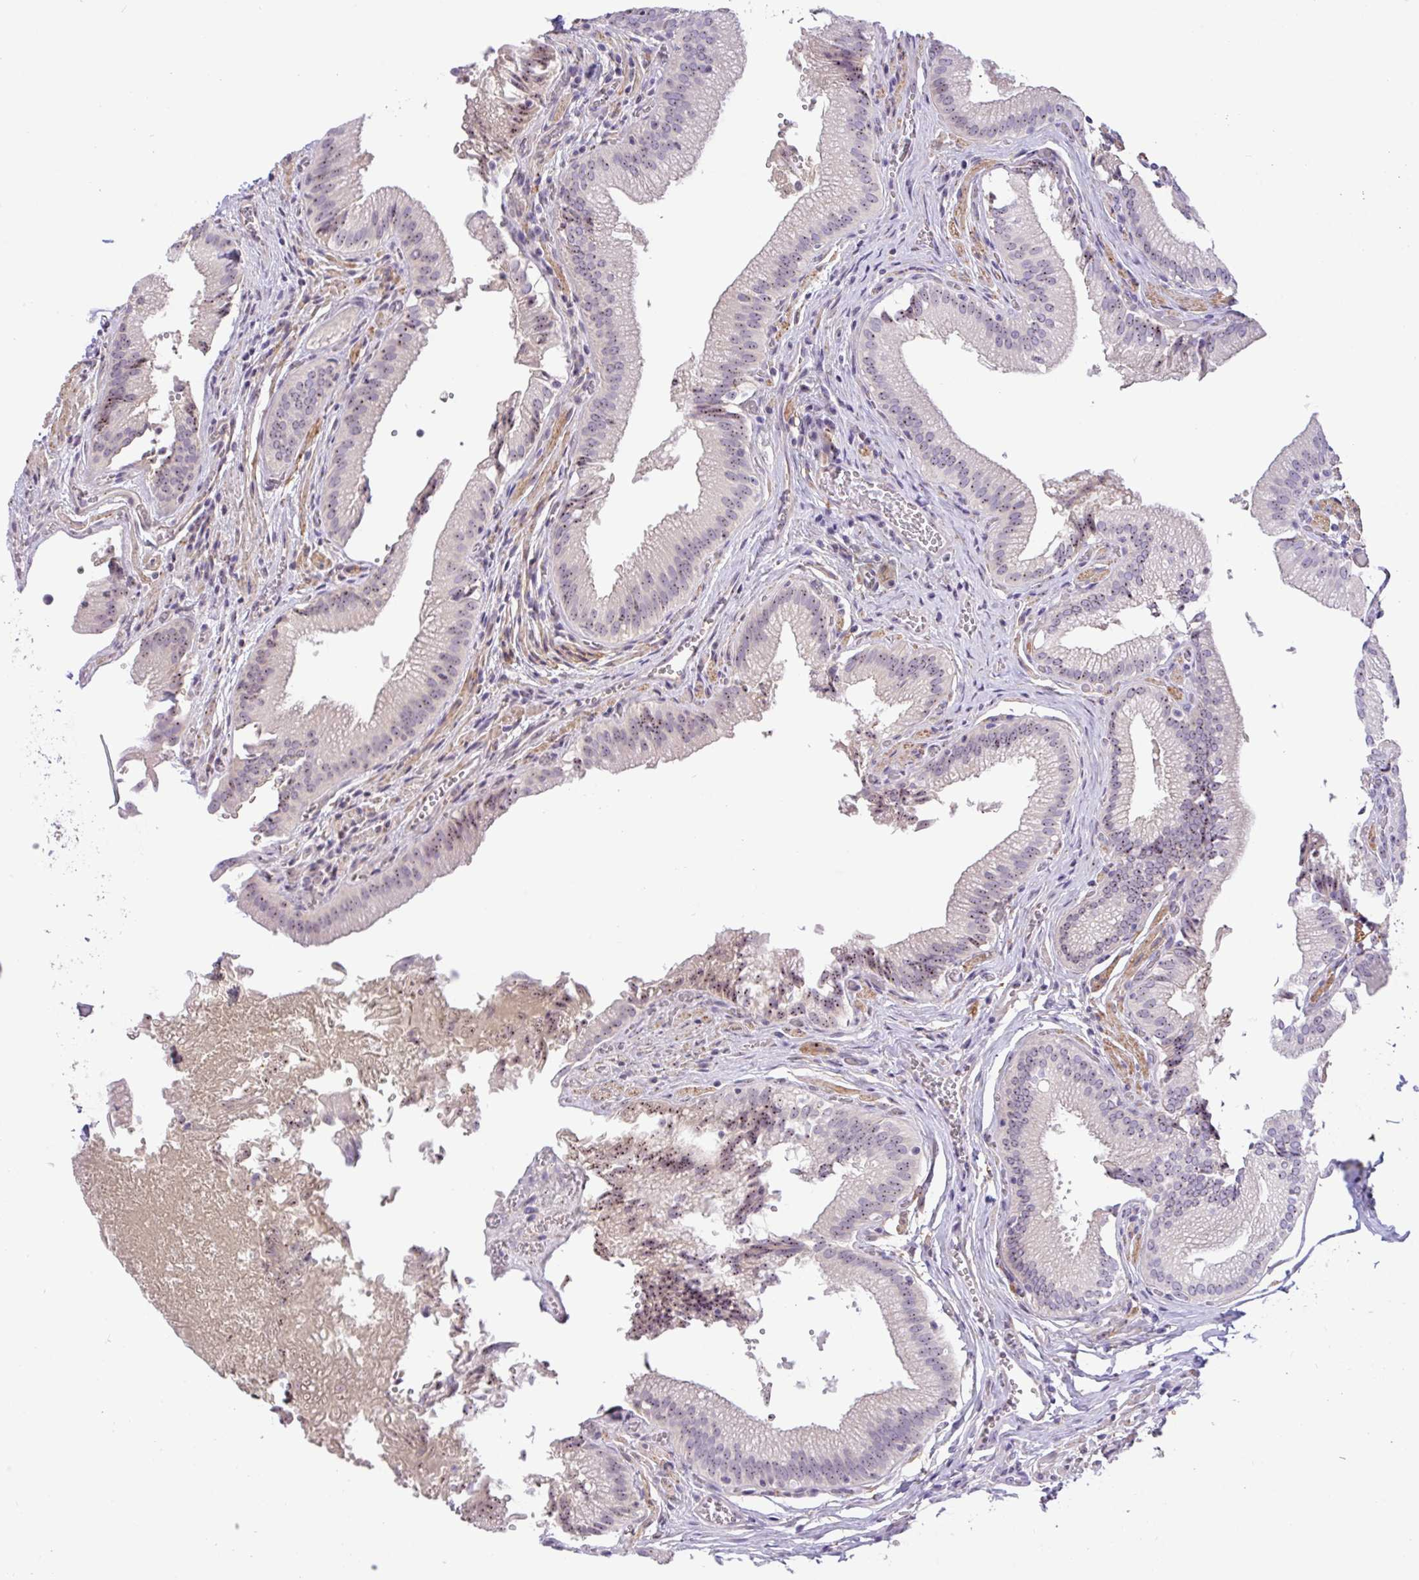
{"staining": {"intensity": "moderate", "quantity": "25%-75%", "location": "nuclear"}, "tissue": "gallbladder", "cell_type": "Glandular cells", "image_type": "normal", "snomed": [{"axis": "morphology", "description": "Normal tissue, NOS"}, {"axis": "topography", "description": "Gallbladder"}, {"axis": "topography", "description": "Peripheral nerve tissue"}], "caption": "This image shows normal gallbladder stained with IHC to label a protein in brown. The nuclear of glandular cells show moderate positivity for the protein. Nuclei are counter-stained blue.", "gene": "MXRA8", "patient": {"sex": "male", "age": 17}}